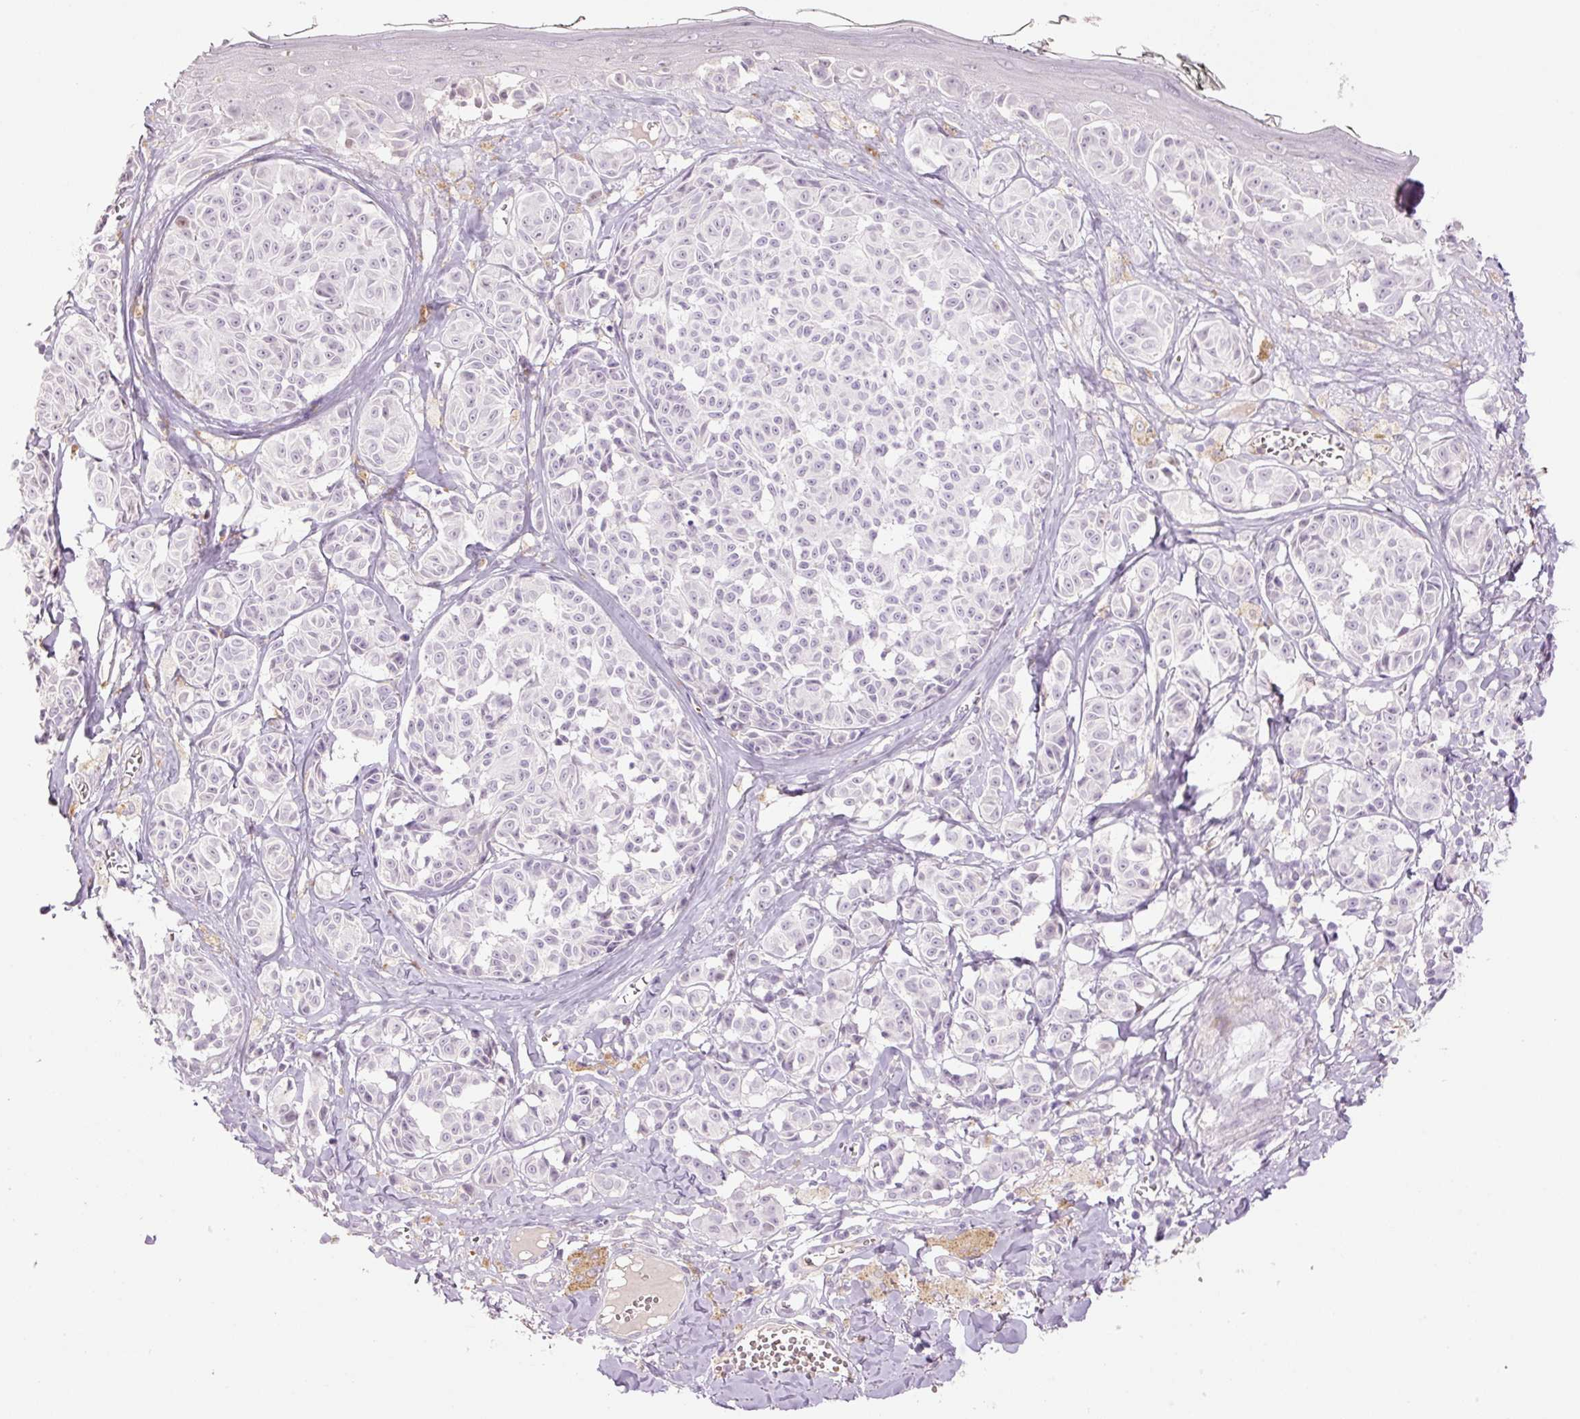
{"staining": {"intensity": "negative", "quantity": "none", "location": "none"}, "tissue": "melanoma", "cell_type": "Tumor cells", "image_type": "cancer", "snomed": [{"axis": "morphology", "description": "Malignant melanoma, NOS"}, {"axis": "topography", "description": "Skin"}], "caption": "Tumor cells show no significant protein expression in malignant melanoma.", "gene": "LY6G6D", "patient": {"sex": "female", "age": 43}}